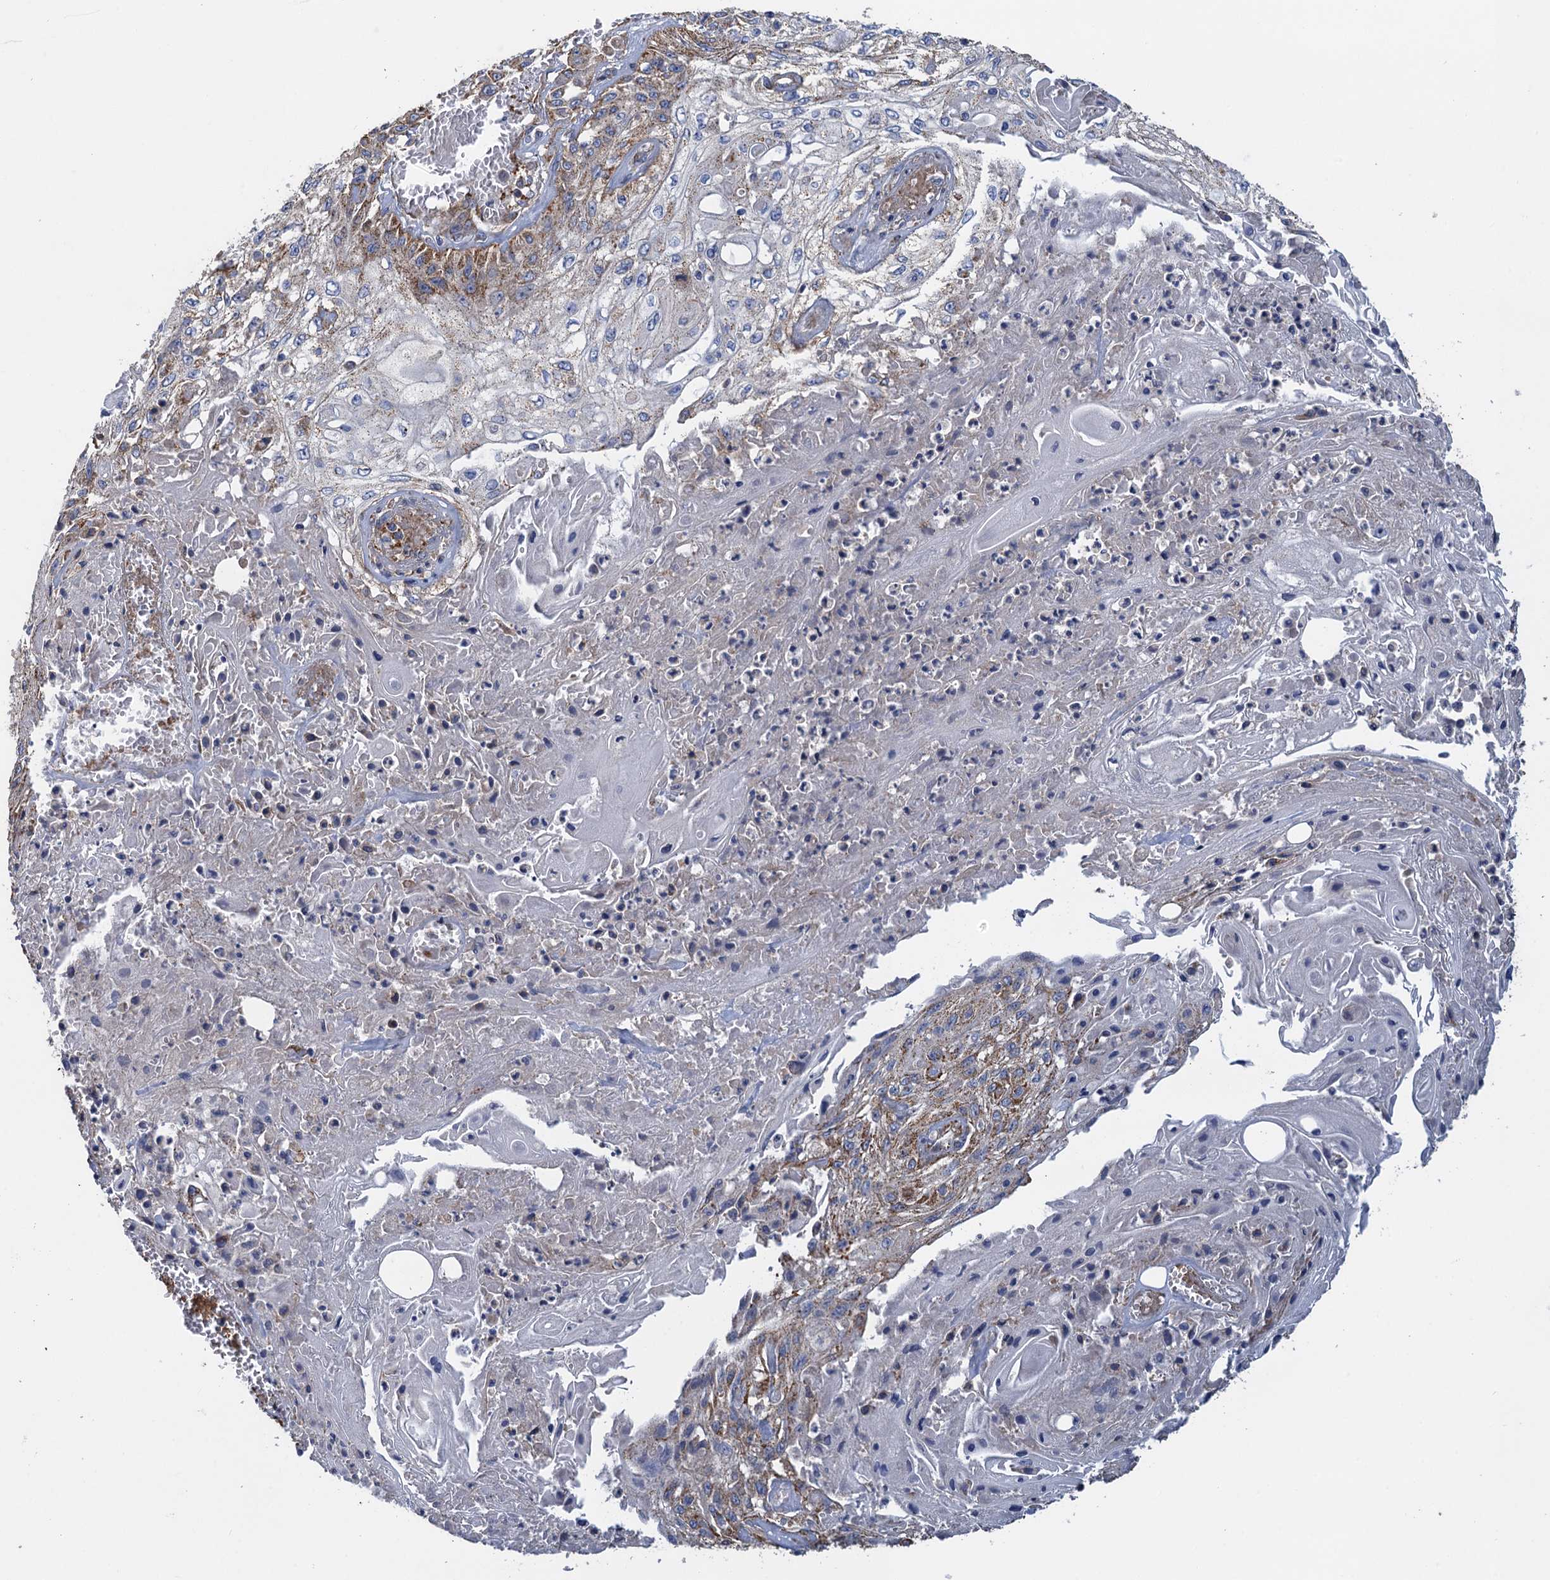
{"staining": {"intensity": "moderate", "quantity": "<25%", "location": "cytoplasmic/membranous"}, "tissue": "skin cancer", "cell_type": "Tumor cells", "image_type": "cancer", "snomed": [{"axis": "morphology", "description": "Squamous cell carcinoma, NOS"}, {"axis": "morphology", "description": "Squamous cell carcinoma, metastatic, NOS"}, {"axis": "topography", "description": "Skin"}, {"axis": "topography", "description": "Lymph node"}], "caption": "The image reveals staining of skin cancer, revealing moderate cytoplasmic/membranous protein expression (brown color) within tumor cells.", "gene": "GCSH", "patient": {"sex": "male", "age": 75}}